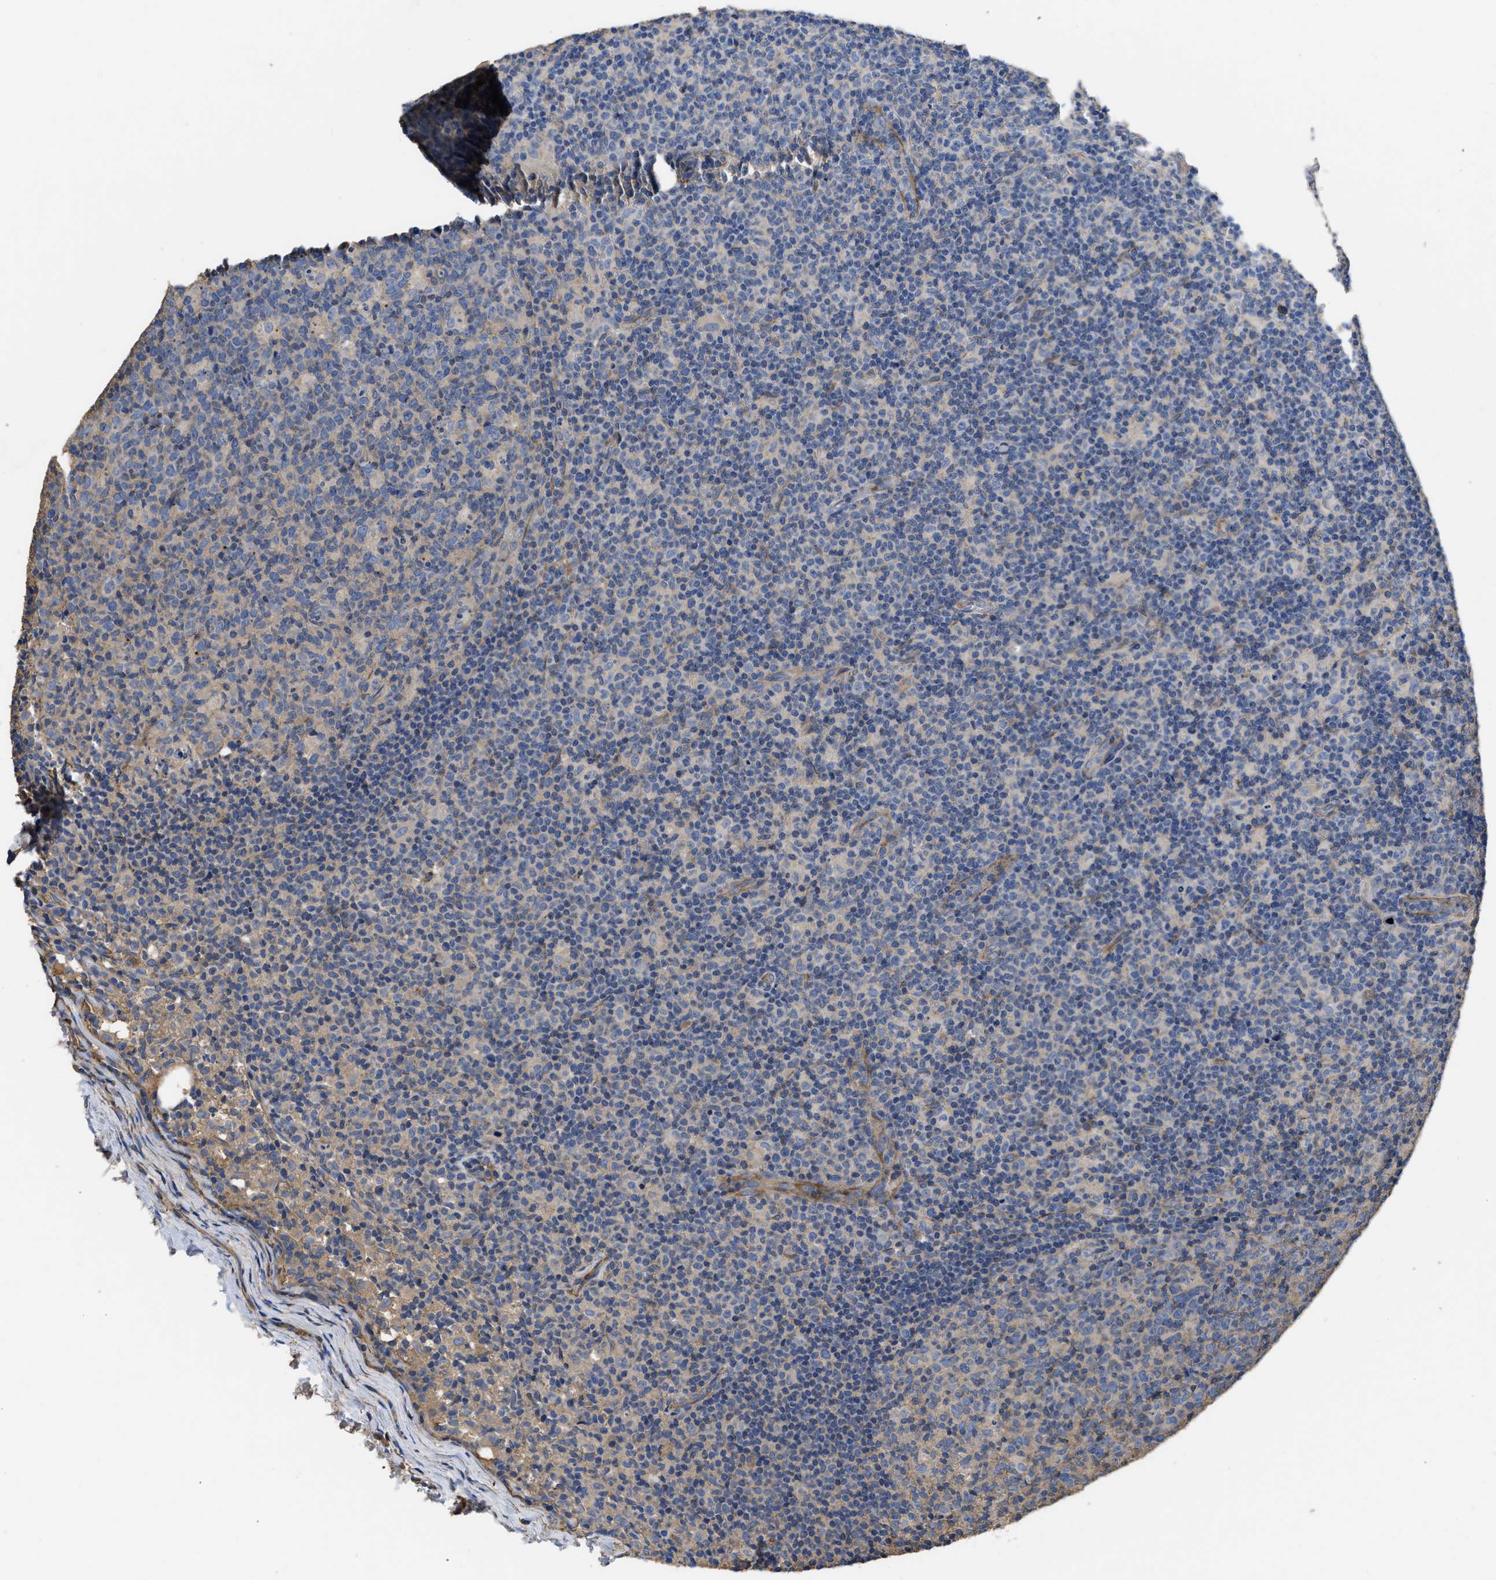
{"staining": {"intensity": "weak", "quantity": "25%-75%", "location": "cytoplasmic/membranous"}, "tissue": "lymph node", "cell_type": "Germinal center cells", "image_type": "normal", "snomed": [{"axis": "morphology", "description": "Normal tissue, NOS"}, {"axis": "morphology", "description": "Inflammation, NOS"}, {"axis": "topography", "description": "Lymph node"}], "caption": "Immunohistochemical staining of normal human lymph node reveals 25%-75% levels of weak cytoplasmic/membranous protein expression in approximately 25%-75% of germinal center cells. Nuclei are stained in blue.", "gene": "USP4", "patient": {"sex": "male", "age": 55}}